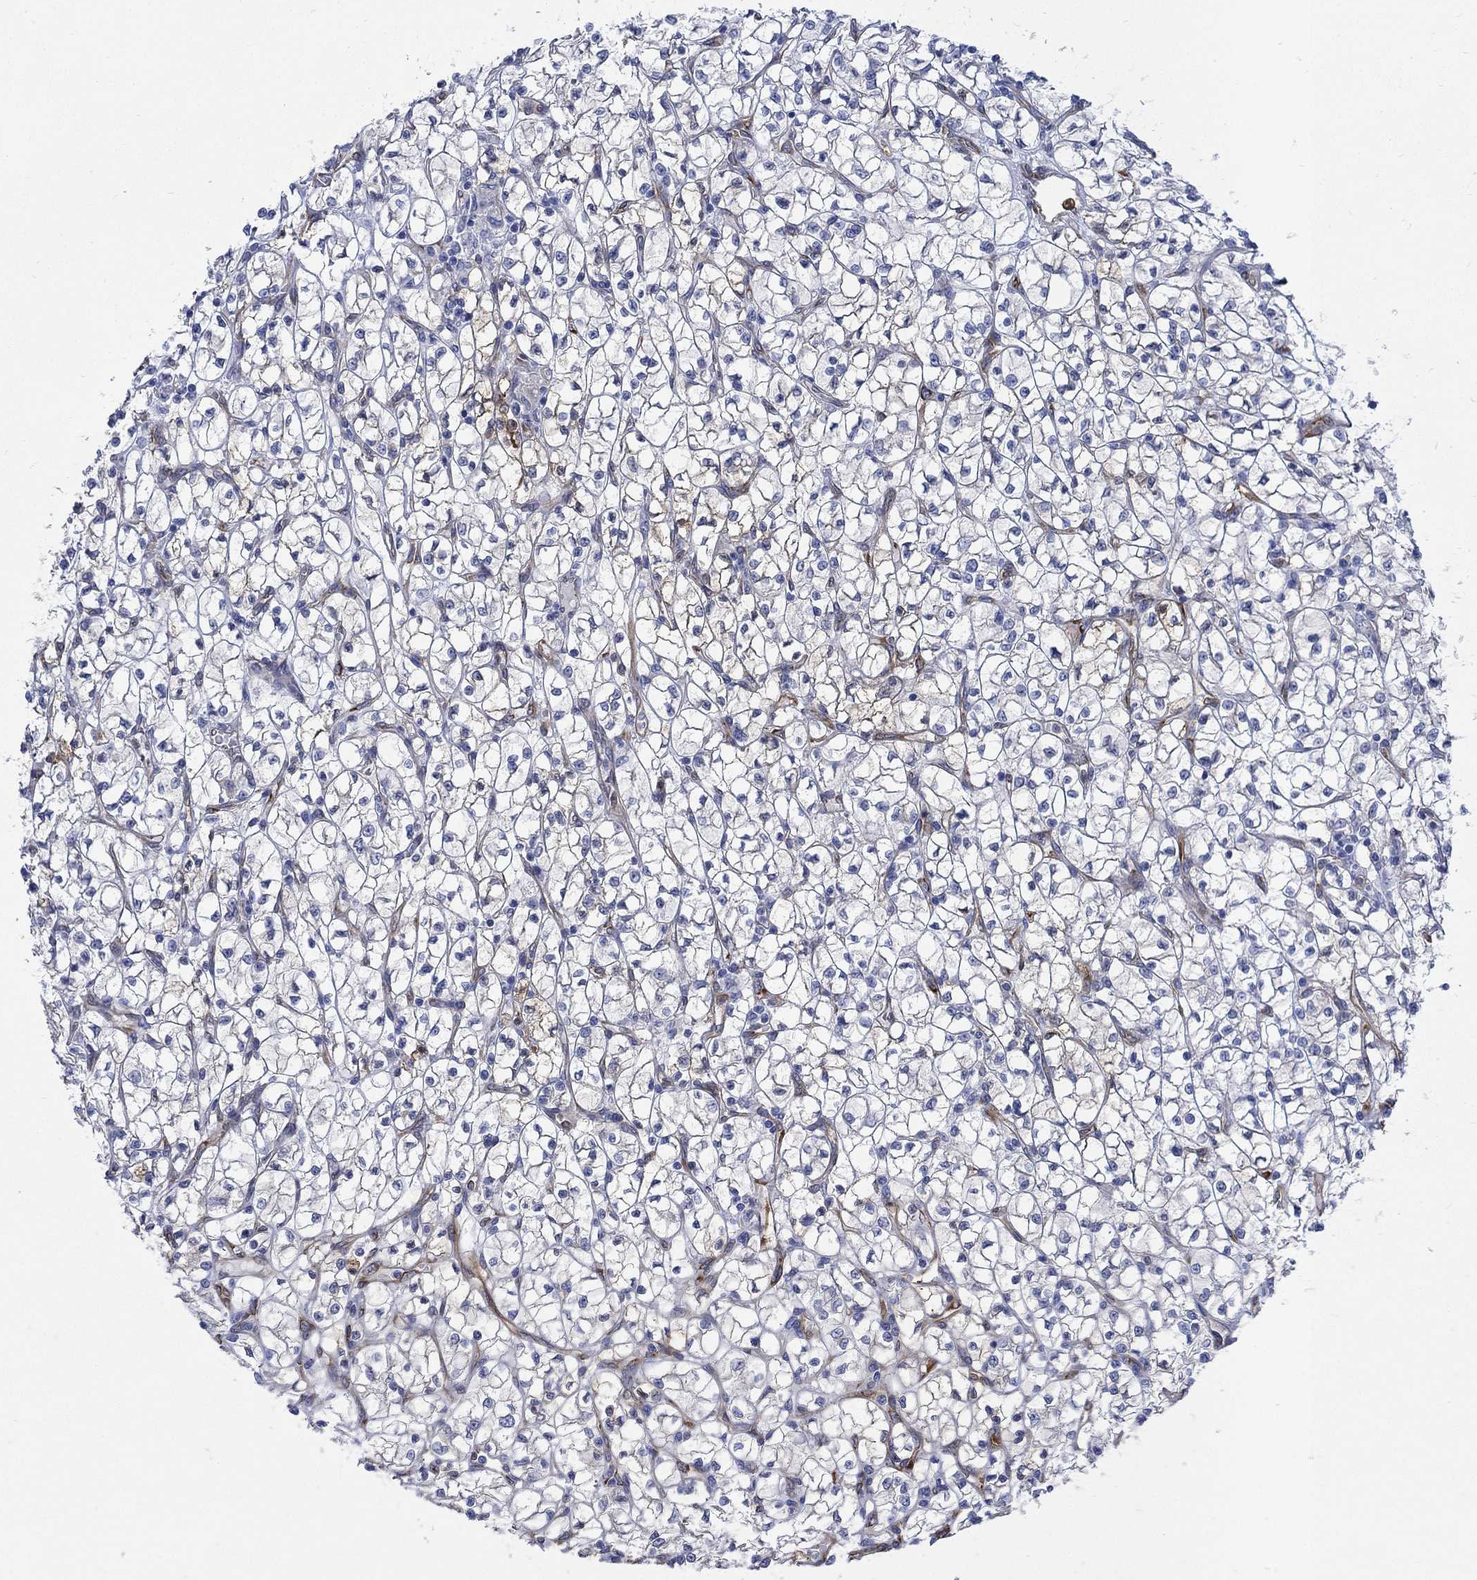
{"staining": {"intensity": "negative", "quantity": "none", "location": "none"}, "tissue": "renal cancer", "cell_type": "Tumor cells", "image_type": "cancer", "snomed": [{"axis": "morphology", "description": "Adenocarcinoma, NOS"}, {"axis": "topography", "description": "Kidney"}], "caption": "Image shows no significant protein staining in tumor cells of adenocarcinoma (renal).", "gene": "TGM2", "patient": {"sex": "female", "age": 64}}